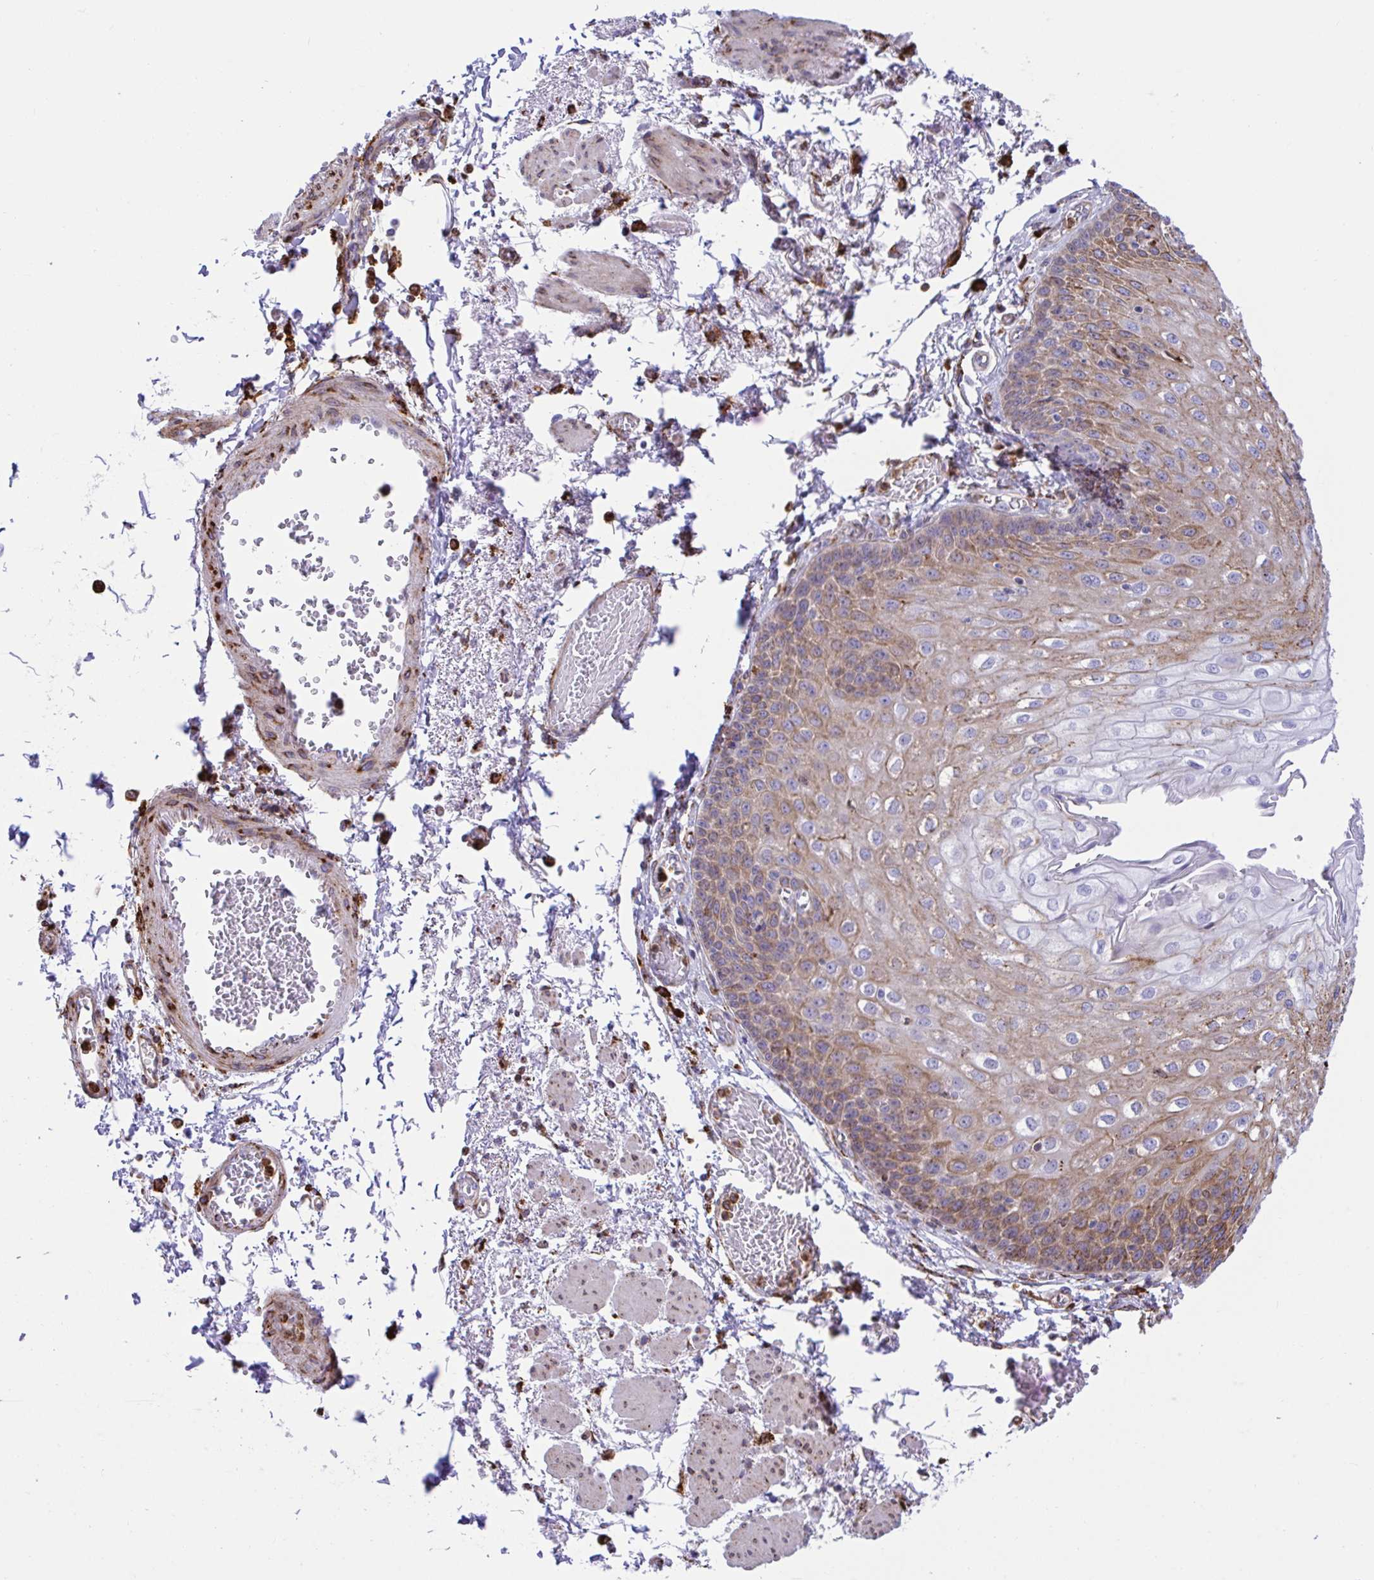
{"staining": {"intensity": "moderate", "quantity": "25%-75%", "location": "cytoplasmic/membranous"}, "tissue": "esophagus", "cell_type": "Squamous epithelial cells", "image_type": "normal", "snomed": [{"axis": "morphology", "description": "Normal tissue, NOS"}, {"axis": "morphology", "description": "Adenocarcinoma, NOS"}, {"axis": "topography", "description": "Esophagus"}], "caption": "A brown stain labels moderate cytoplasmic/membranous positivity of a protein in squamous epithelial cells of benign esophagus. Nuclei are stained in blue.", "gene": "CLGN", "patient": {"sex": "male", "age": 81}}